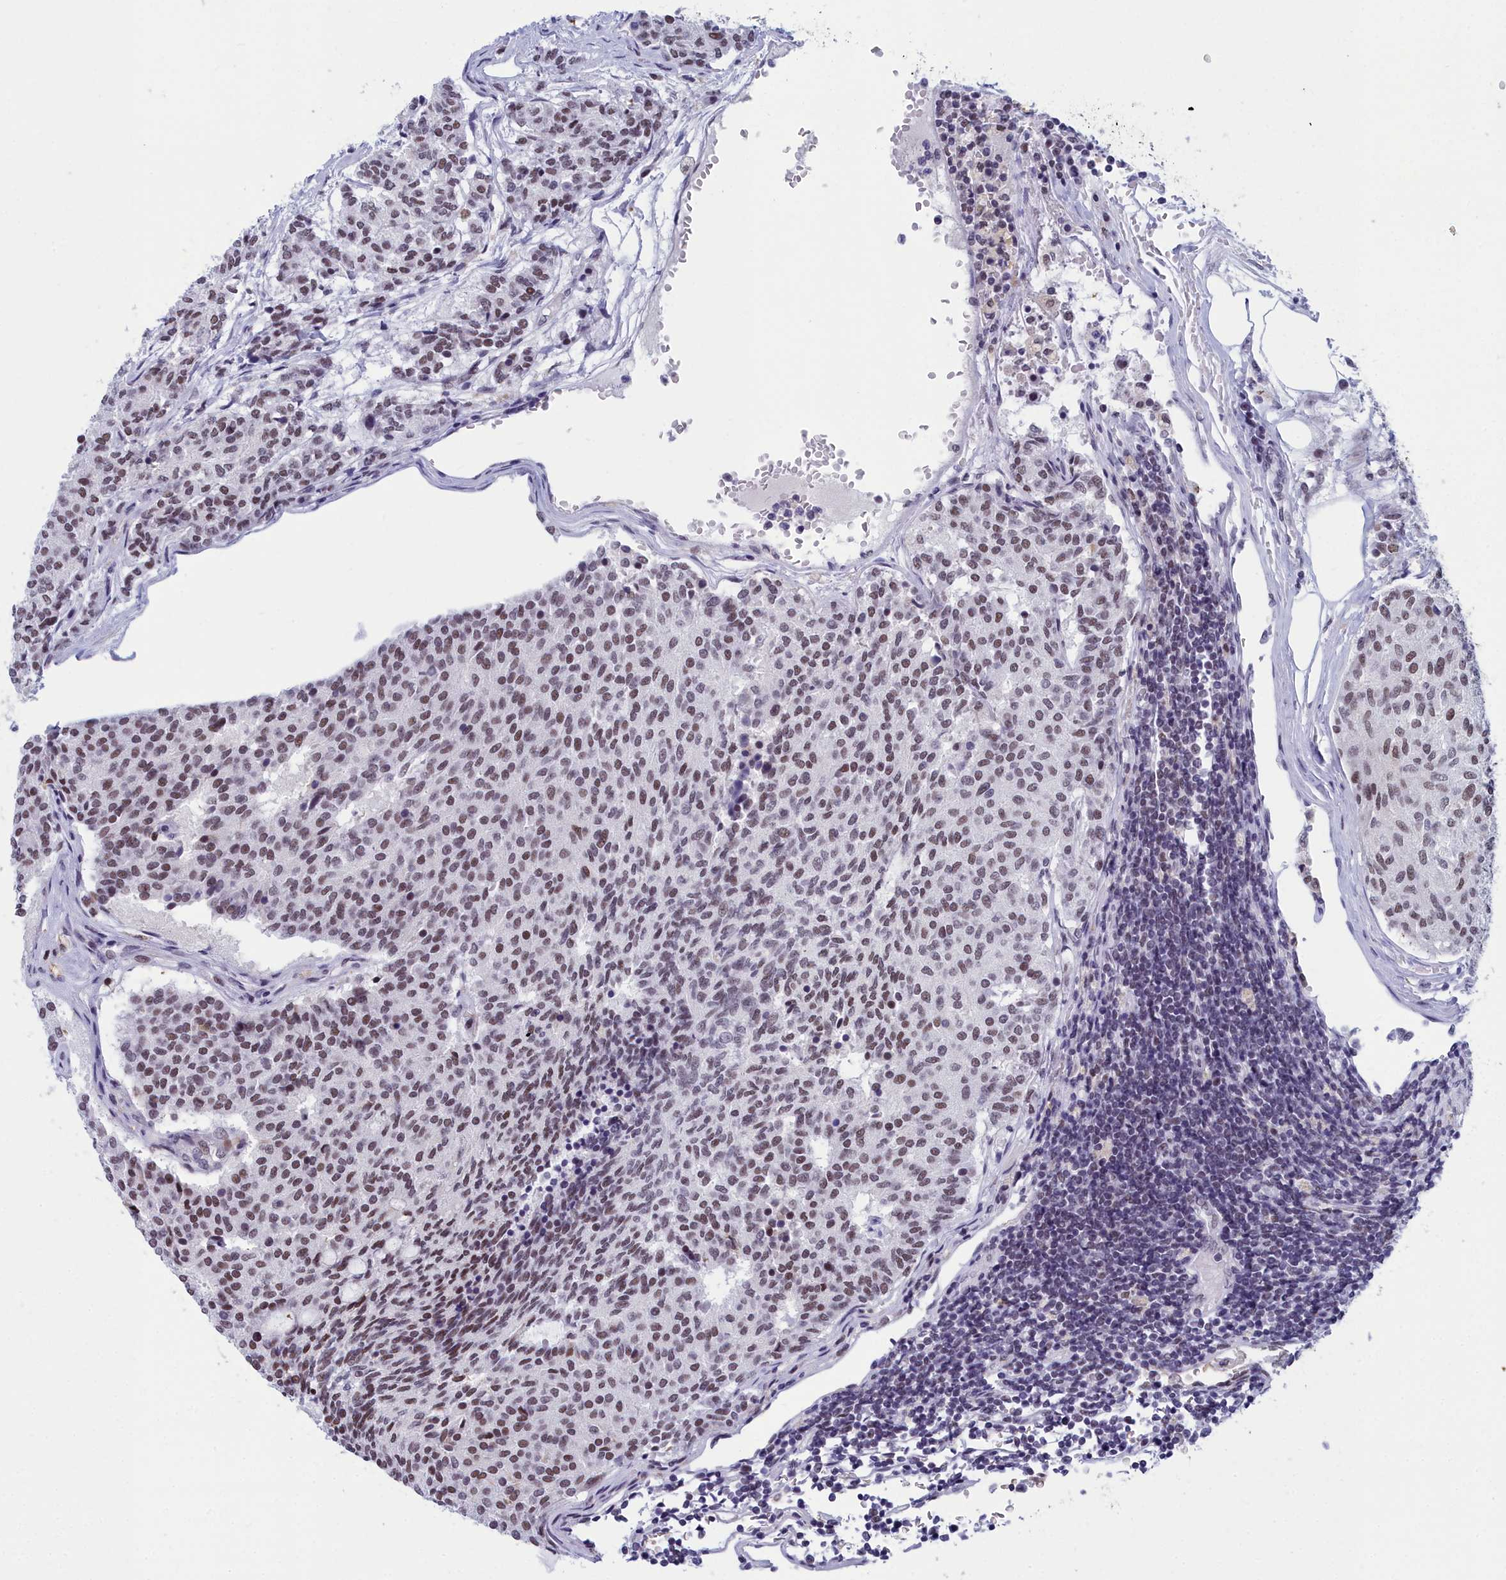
{"staining": {"intensity": "moderate", "quantity": ">75%", "location": "nuclear"}, "tissue": "carcinoid", "cell_type": "Tumor cells", "image_type": "cancer", "snomed": [{"axis": "morphology", "description": "Carcinoid, malignant, NOS"}, {"axis": "topography", "description": "Pancreas"}], "caption": "Moderate nuclear staining for a protein is identified in about >75% of tumor cells of malignant carcinoid using immunohistochemistry.", "gene": "CCDC97", "patient": {"sex": "female", "age": 54}}